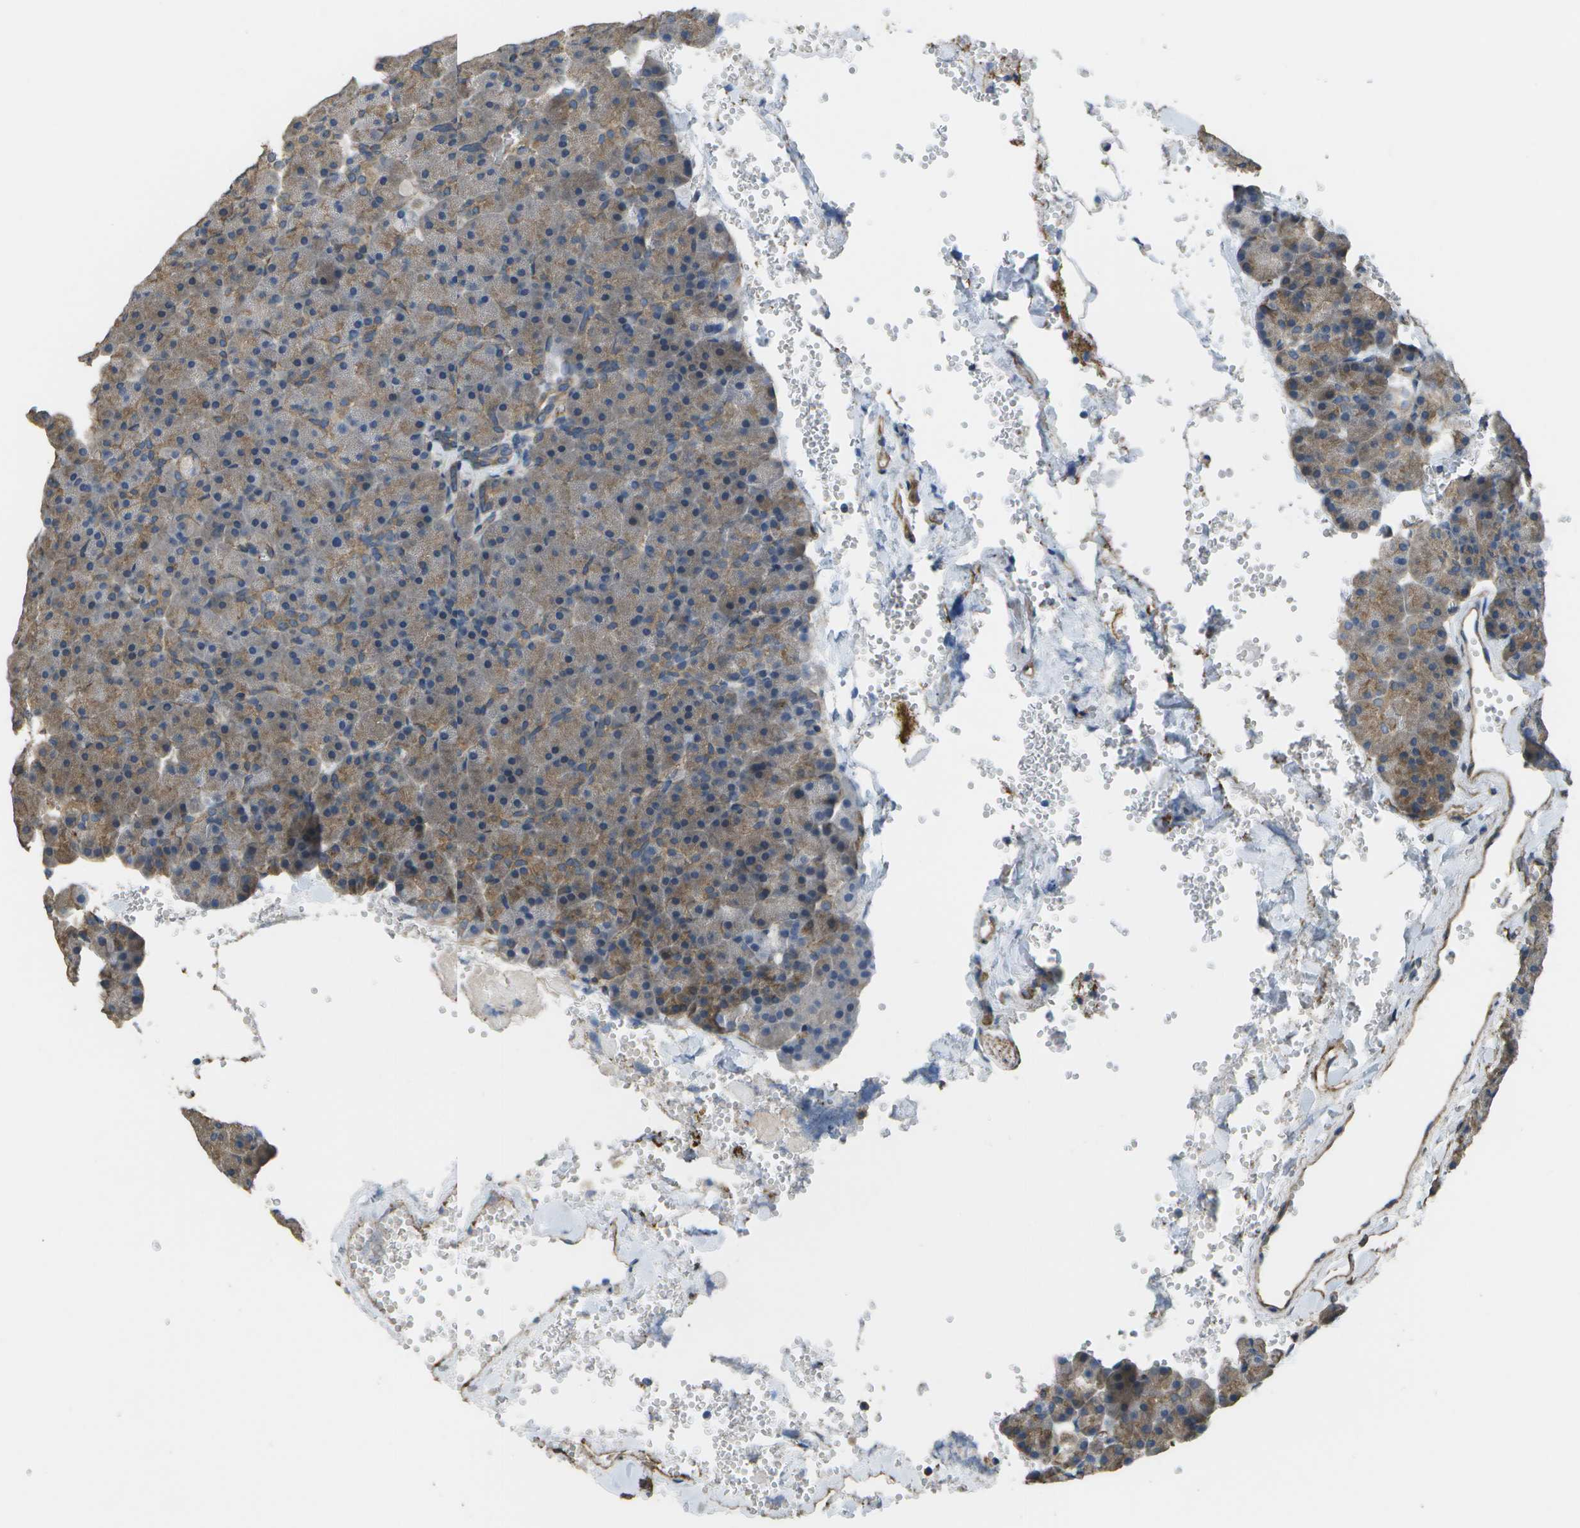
{"staining": {"intensity": "weak", "quantity": ">75%", "location": "cytoplasmic/membranous"}, "tissue": "pancreas", "cell_type": "Exocrine glandular cells", "image_type": "normal", "snomed": [{"axis": "morphology", "description": "Normal tissue, NOS"}, {"axis": "topography", "description": "Pancreas"}], "caption": "This is a histology image of immunohistochemistry (IHC) staining of benign pancreas, which shows weak expression in the cytoplasmic/membranous of exocrine glandular cells.", "gene": "CLNS1A", "patient": {"sex": "female", "age": 35}}